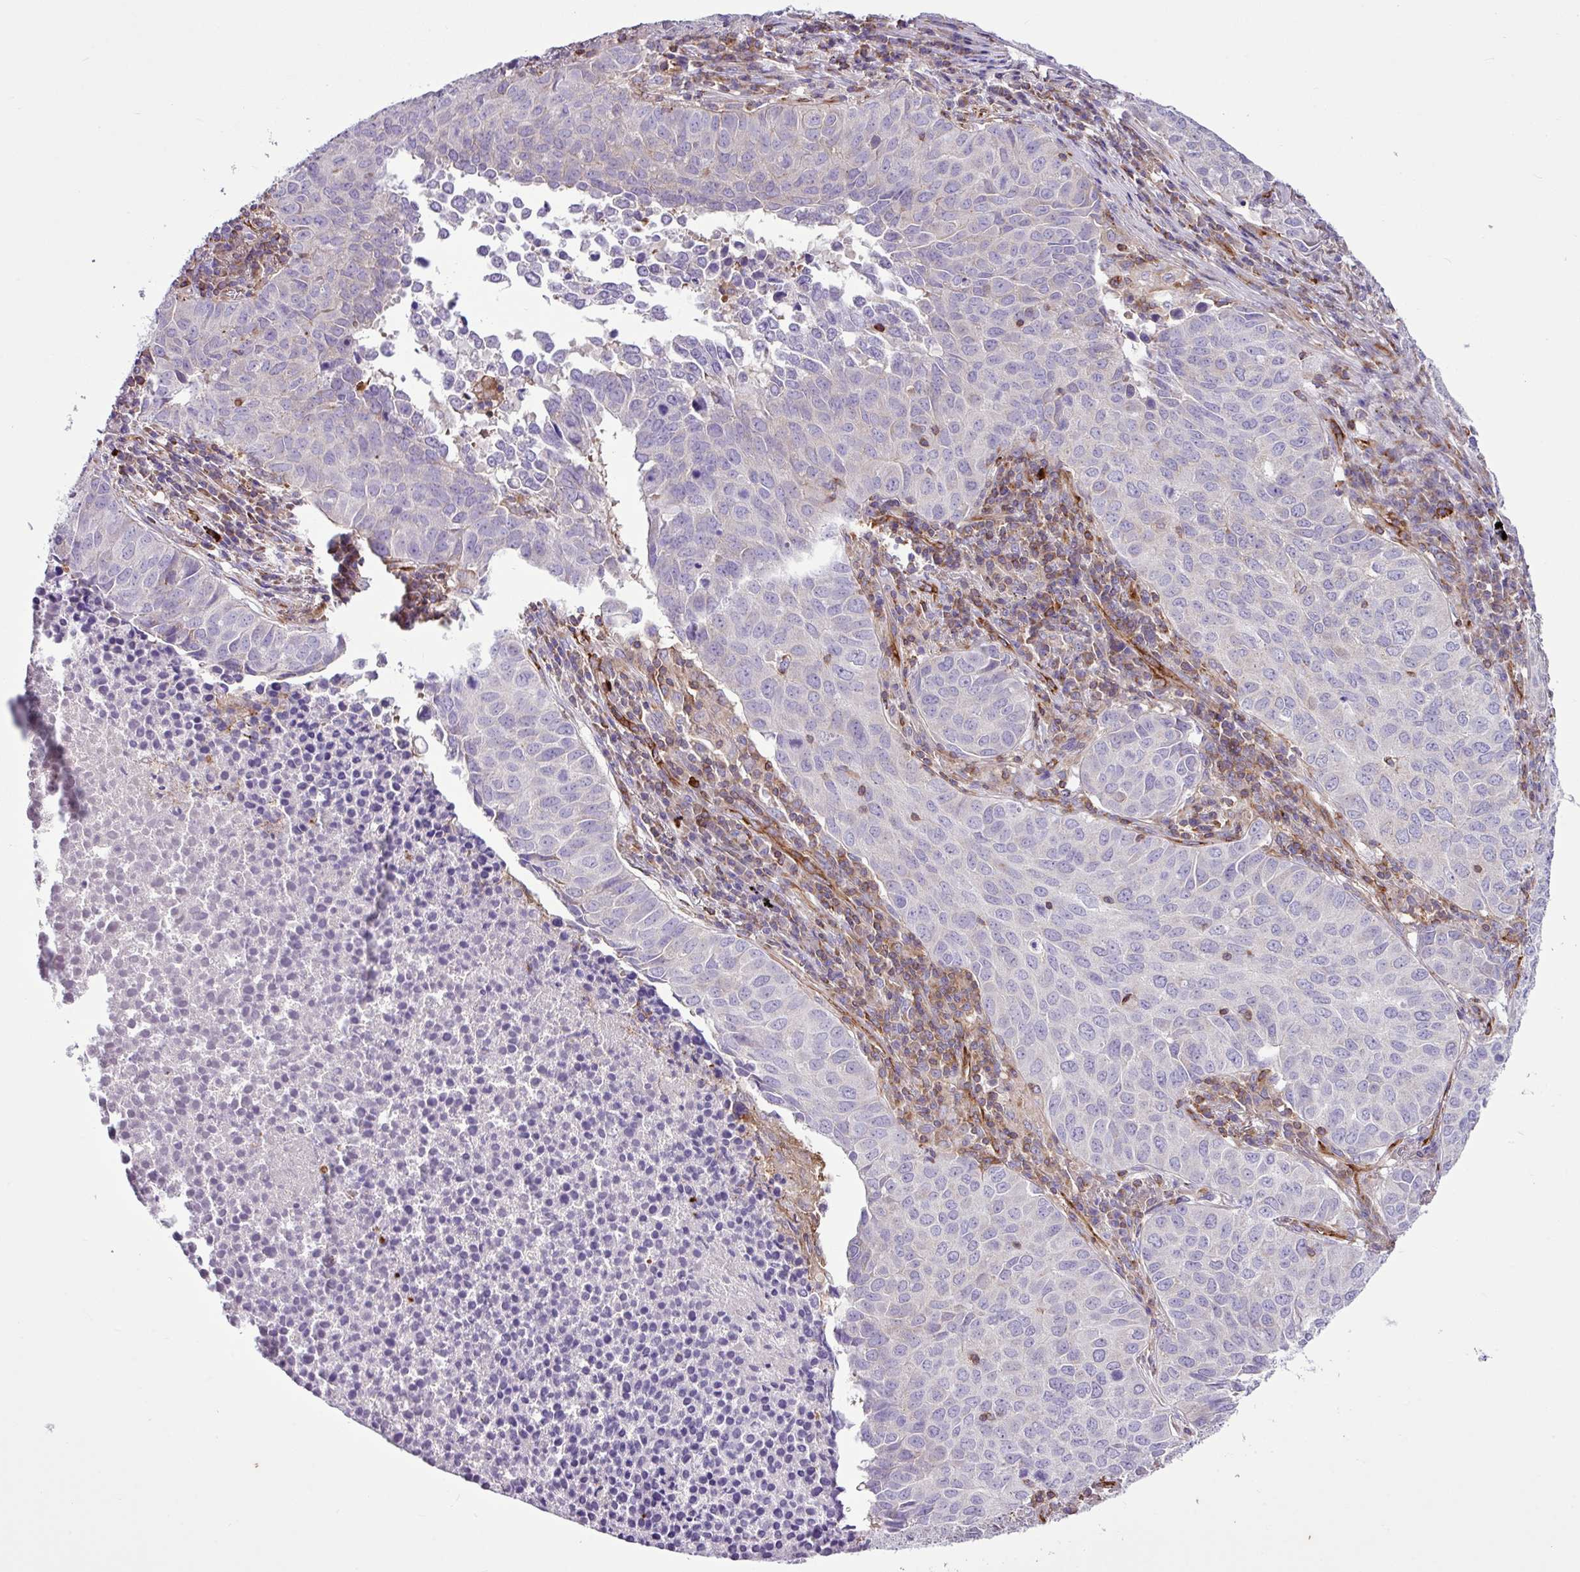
{"staining": {"intensity": "negative", "quantity": "none", "location": "none"}, "tissue": "lung cancer", "cell_type": "Tumor cells", "image_type": "cancer", "snomed": [{"axis": "morphology", "description": "Adenocarcinoma, NOS"}, {"axis": "topography", "description": "Lung"}], "caption": "A high-resolution histopathology image shows immunohistochemistry (IHC) staining of lung adenocarcinoma, which exhibits no significant expression in tumor cells.", "gene": "EME2", "patient": {"sex": "female", "age": 50}}